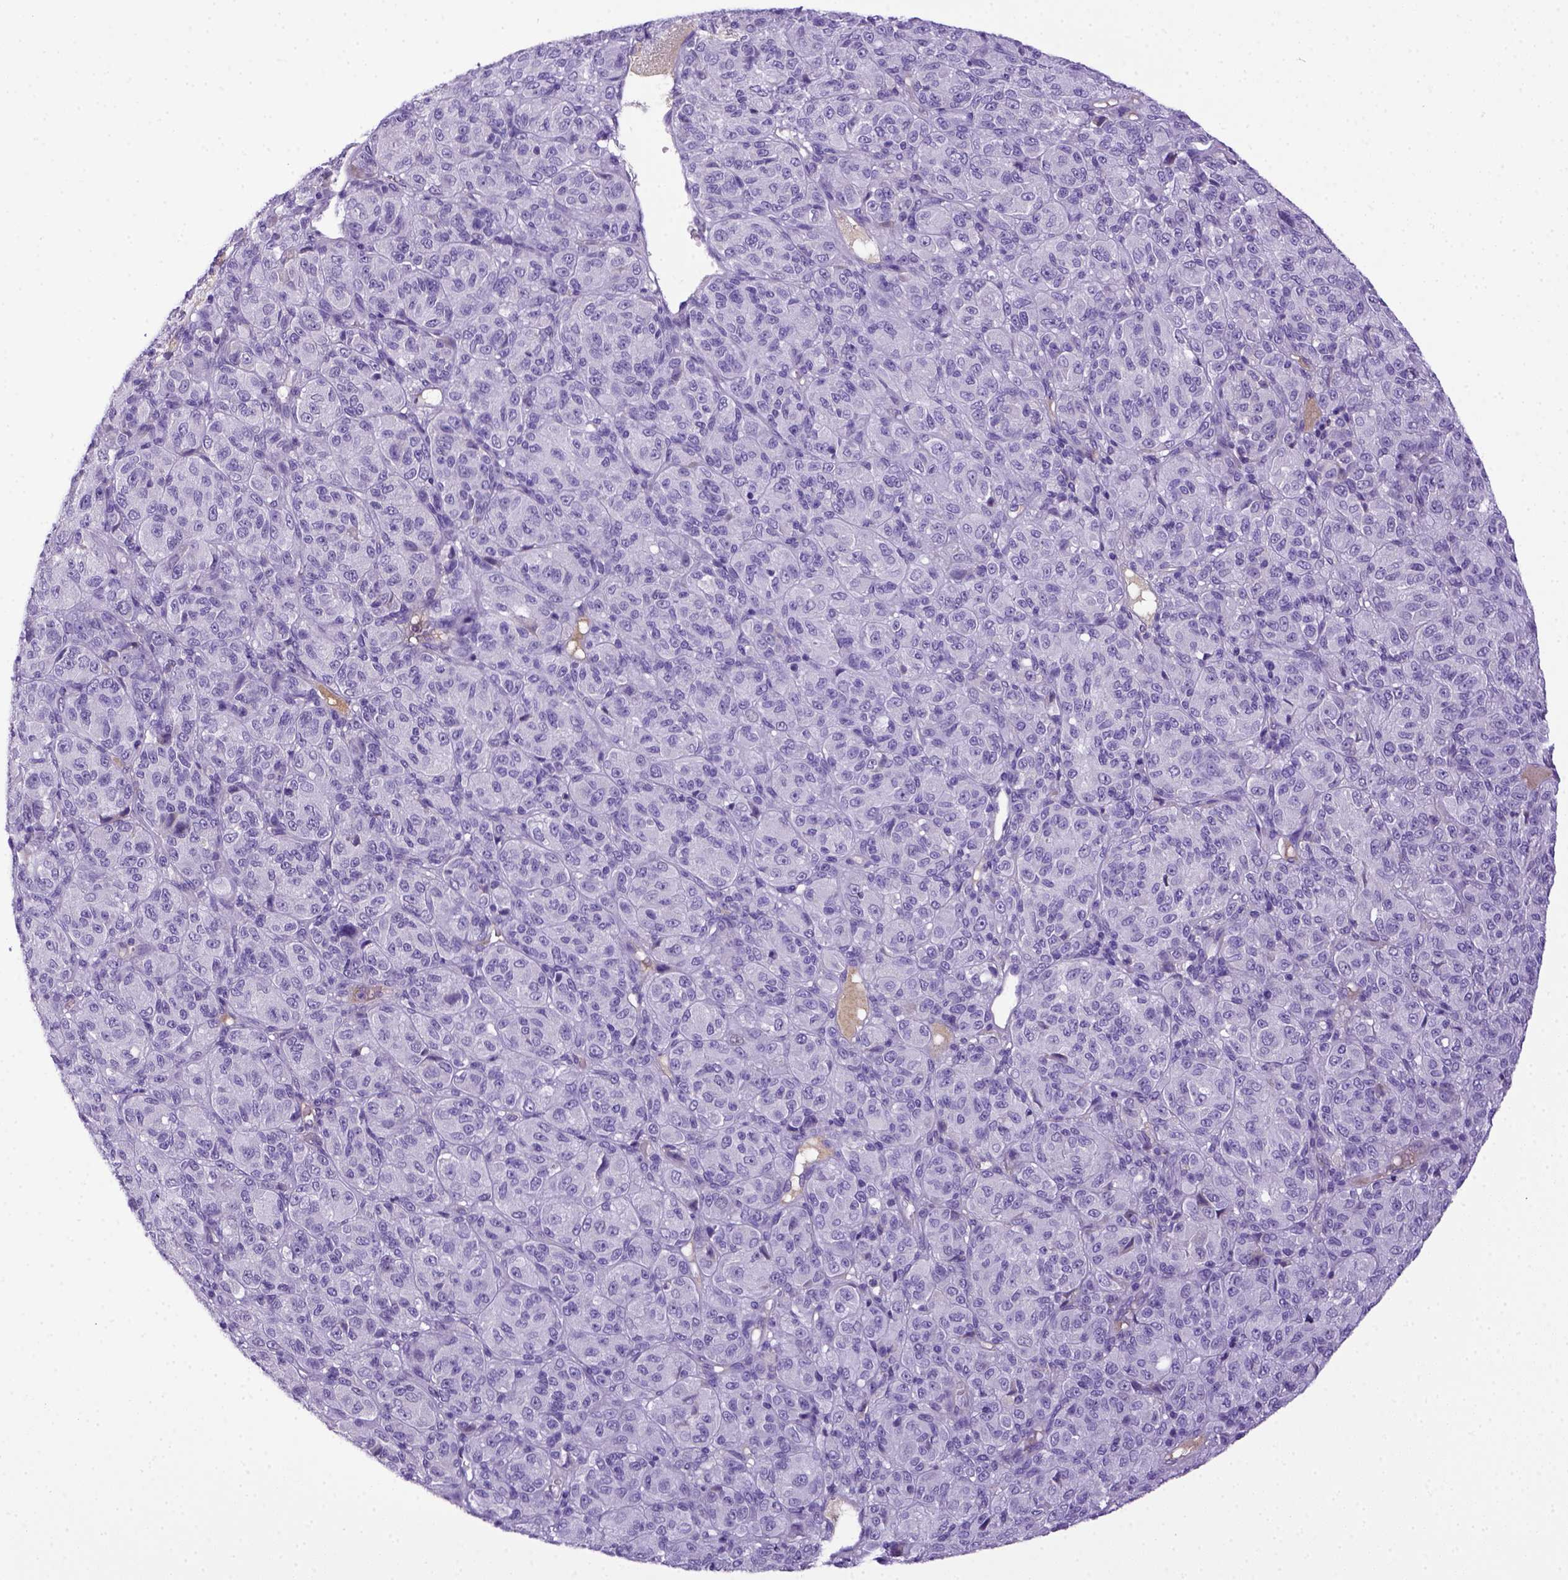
{"staining": {"intensity": "negative", "quantity": "none", "location": "none"}, "tissue": "melanoma", "cell_type": "Tumor cells", "image_type": "cancer", "snomed": [{"axis": "morphology", "description": "Malignant melanoma, Metastatic site"}, {"axis": "topography", "description": "Brain"}], "caption": "This histopathology image is of malignant melanoma (metastatic site) stained with immunohistochemistry to label a protein in brown with the nuclei are counter-stained blue. There is no positivity in tumor cells.", "gene": "ITIH4", "patient": {"sex": "female", "age": 56}}